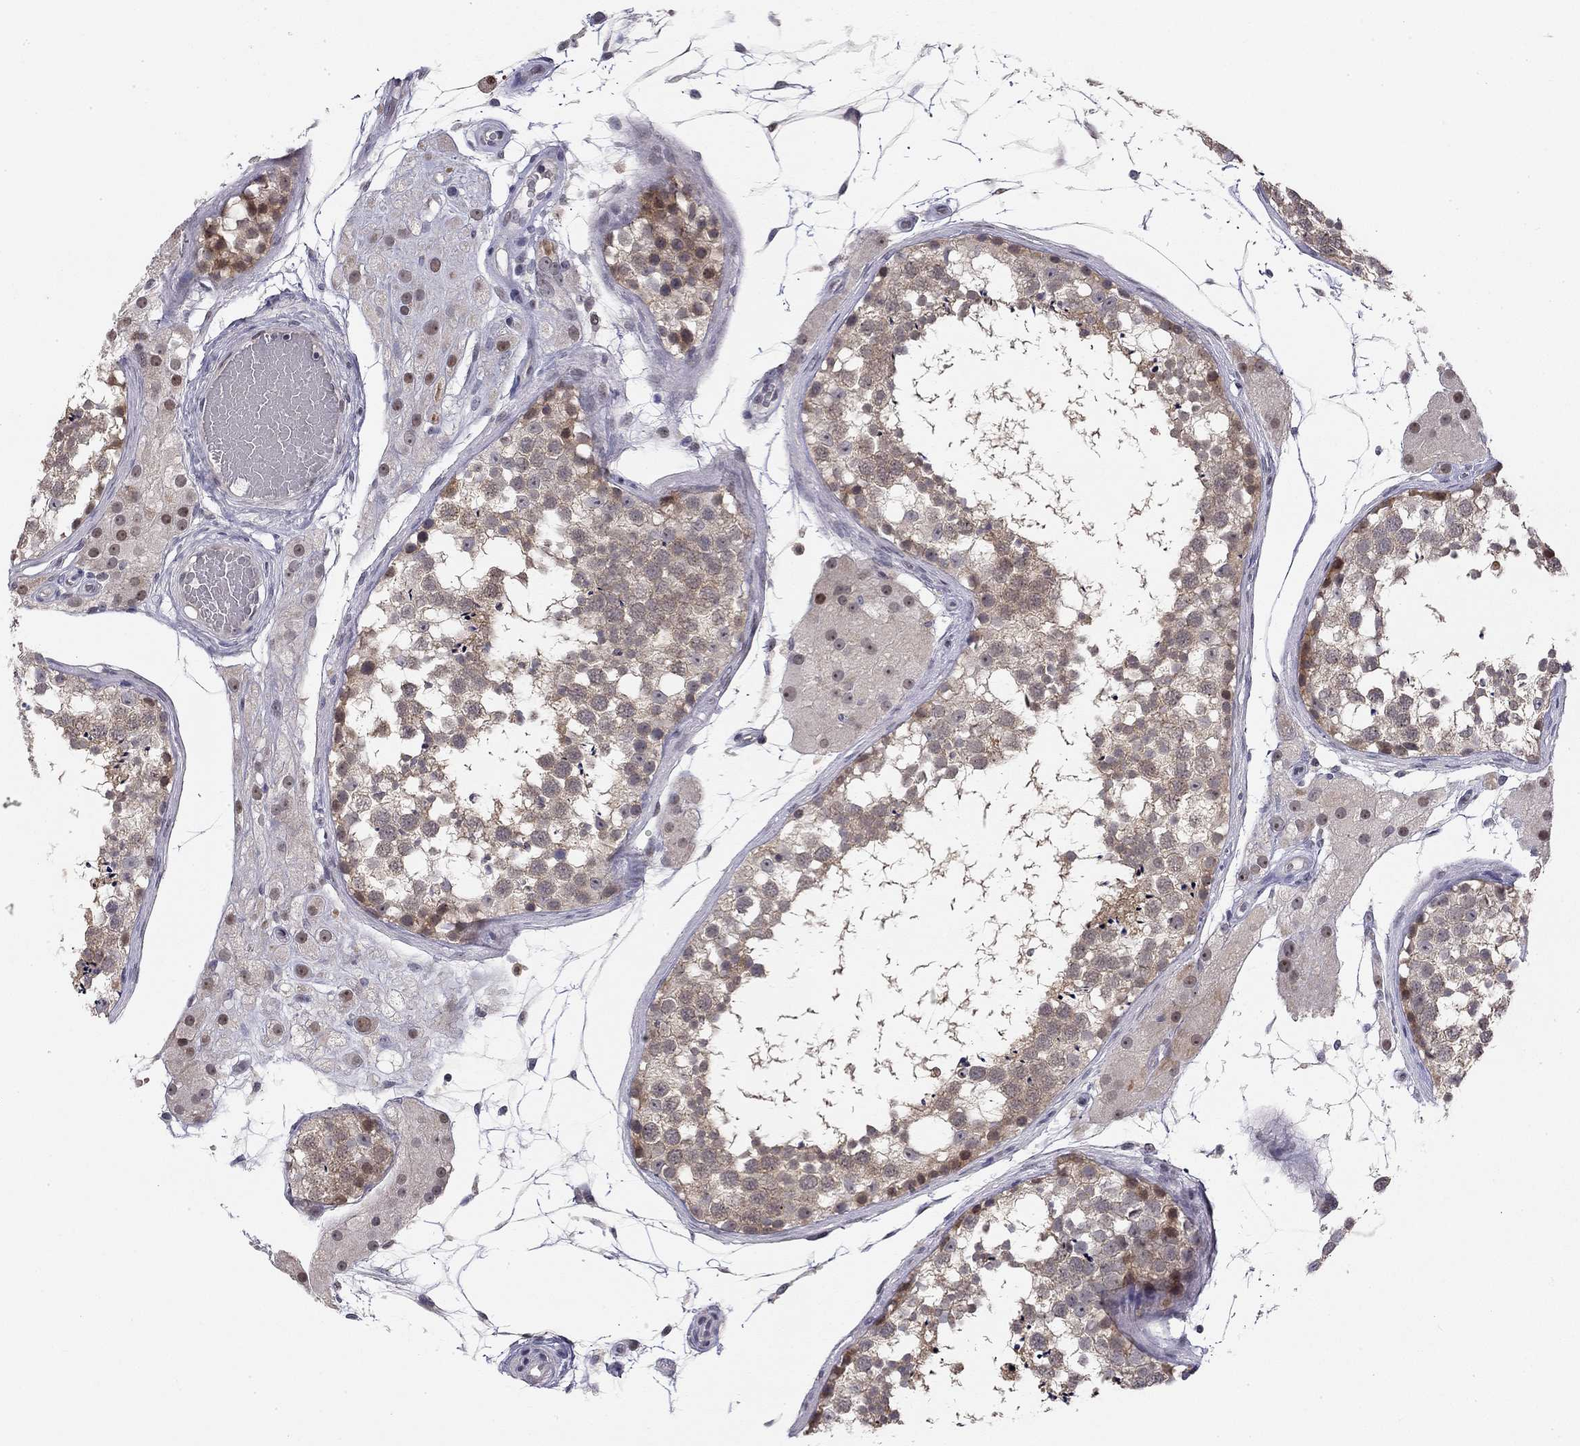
{"staining": {"intensity": "weak", "quantity": "25%-75%", "location": "cytoplasmic/membranous"}, "tissue": "testis", "cell_type": "Cells in seminiferous ducts", "image_type": "normal", "snomed": [{"axis": "morphology", "description": "Normal tissue, NOS"}, {"axis": "morphology", "description": "Seminoma, NOS"}, {"axis": "topography", "description": "Testis"}], "caption": "There is low levels of weak cytoplasmic/membranous positivity in cells in seminiferous ducts of unremarkable testis, as demonstrated by immunohistochemical staining (brown color).", "gene": "STXBP6", "patient": {"sex": "male", "age": 65}}